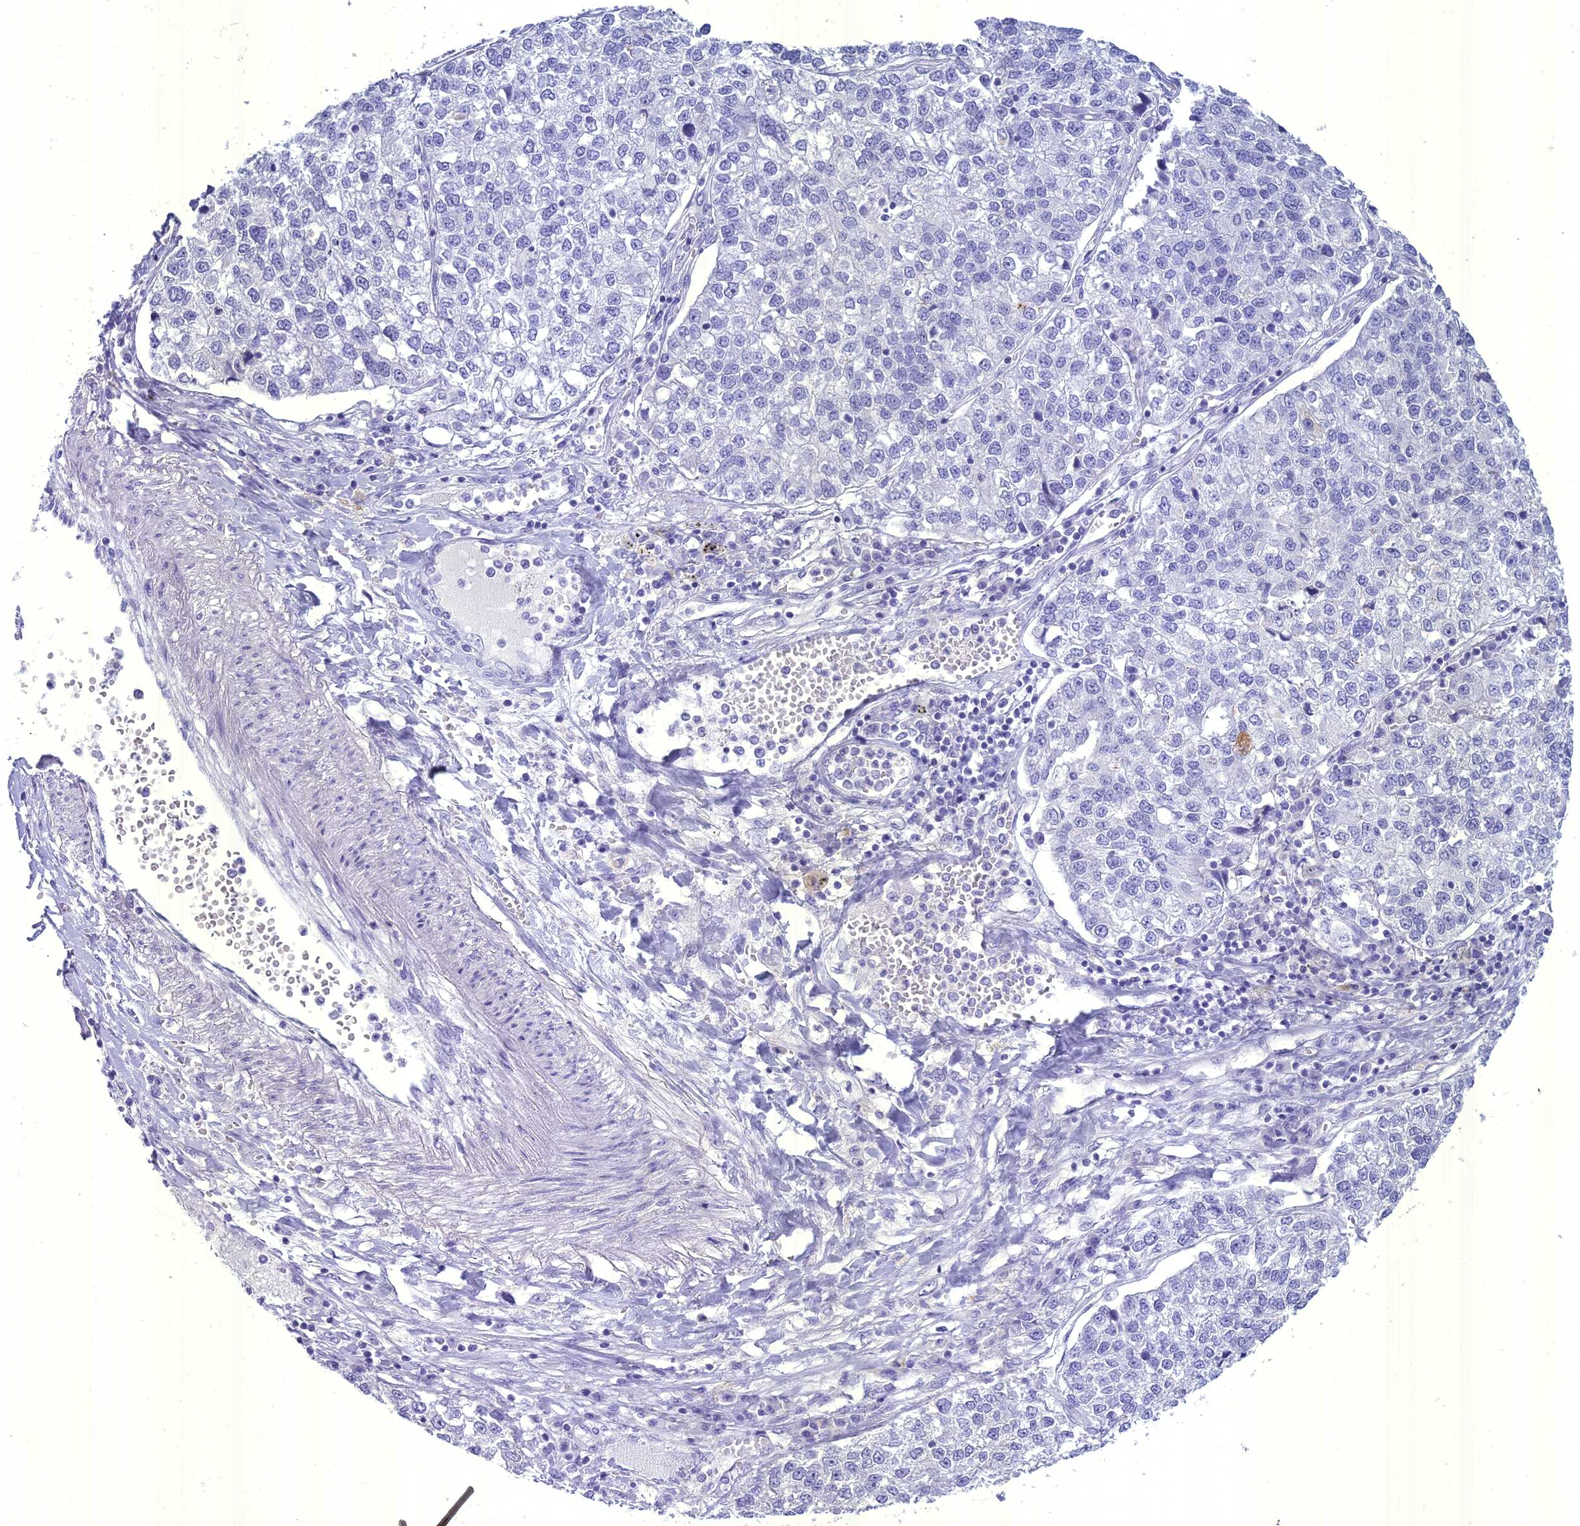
{"staining": {"intensity": "negative", "quantity": "none", "location": "none"}, "tissue": "lung cancer", "cell_type": "Tumor cells", "image_type": "cancer", "snomed": [{"axis": "morphology", "description": "Adenocarcinoma, NOS"}, {"axis": "topography", "description": "Lung"}], "caption": "Lung cancer was stained to show a protein in brown. There is no significant staining in tumor cells.", "gene": "UNC80", "patient": {"sex": "male", "age": 49}}